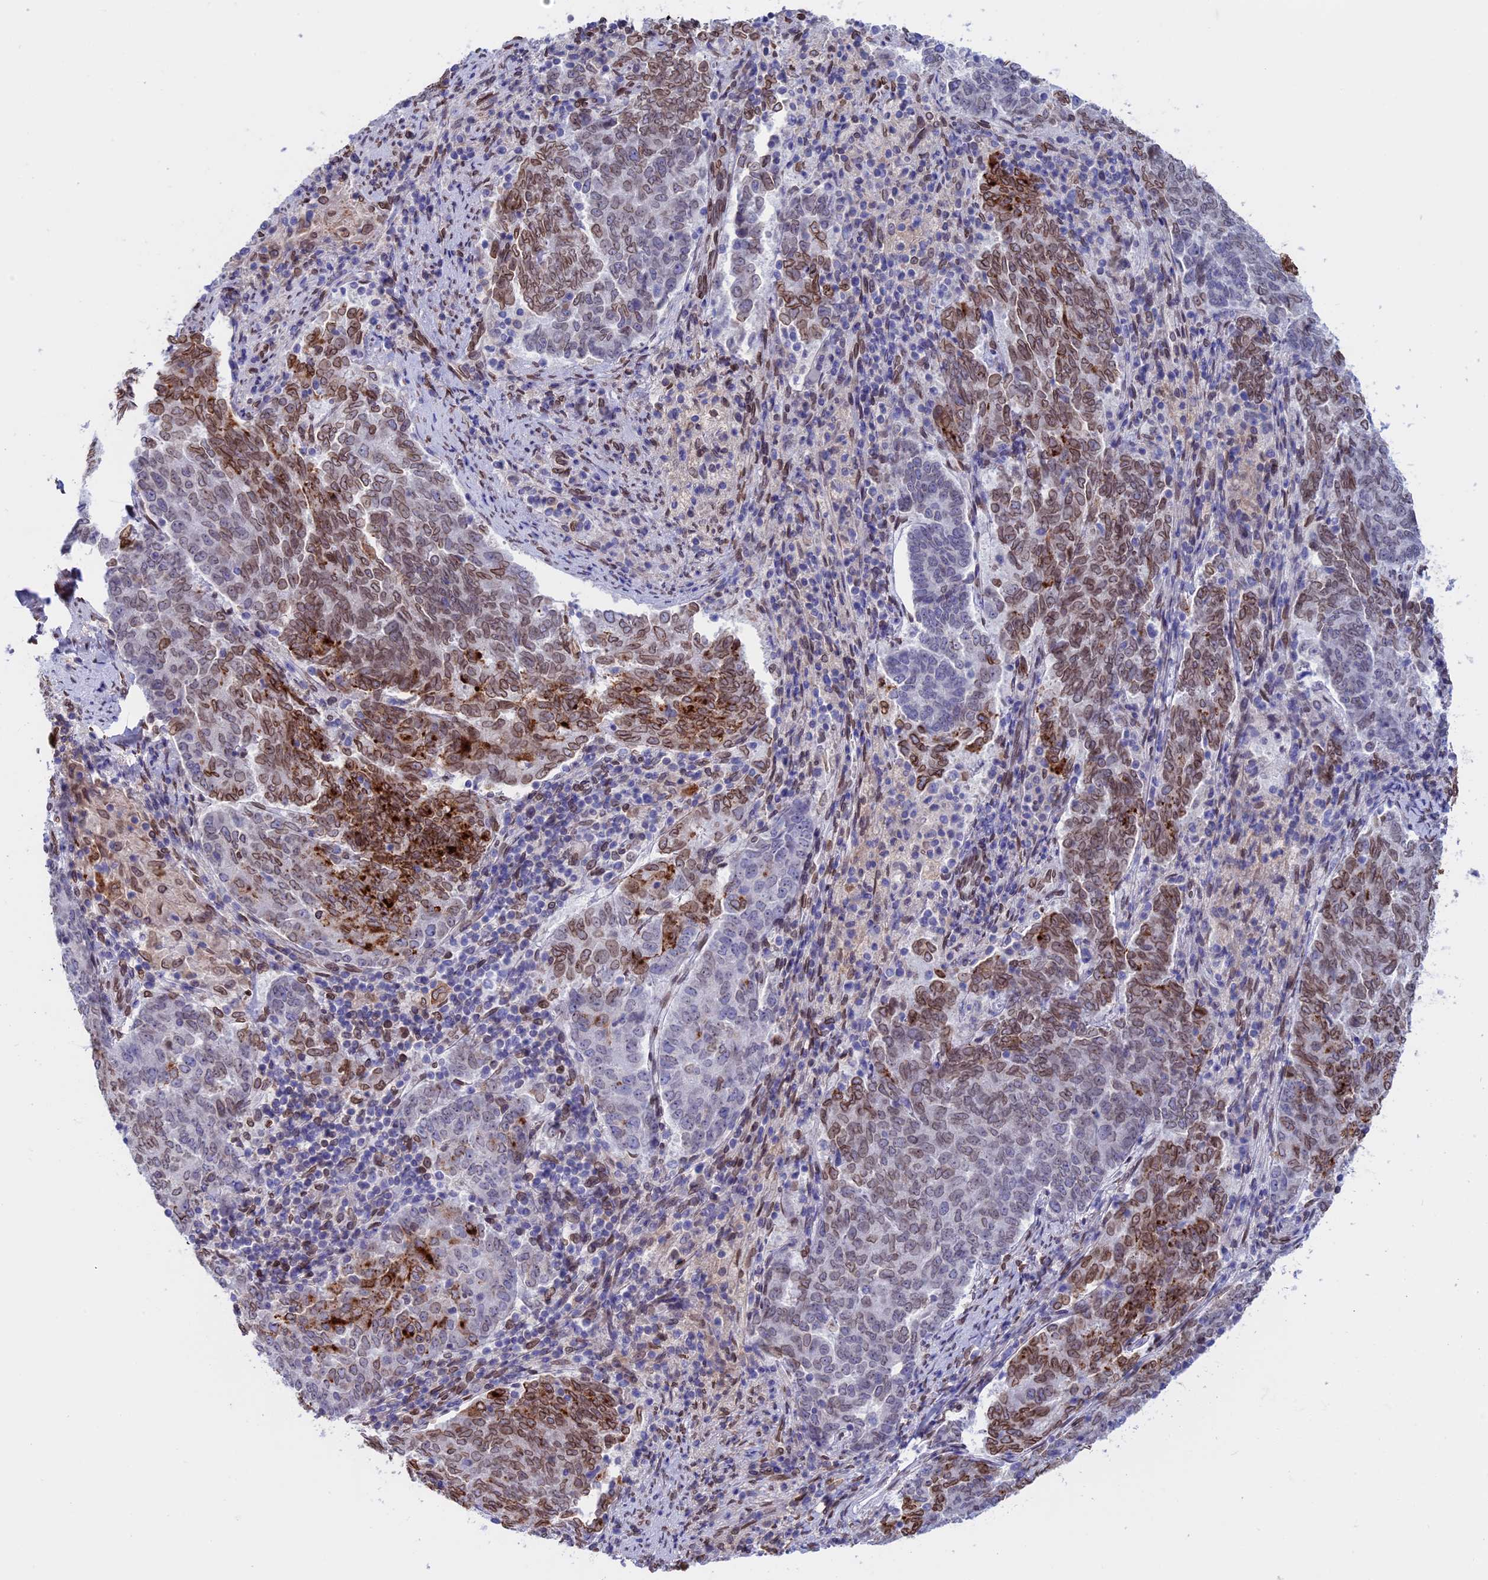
{"staining": {"intensity": "moderate", "quantity": "25%-75%", "location": "cytoplasmic/membranous,nuclear"}, "tissue": "endometrial cancer", "cell_type": "Tumor cells", "image_type": "cancer", "snomed": [{"axis": "morphology", "description": "Adenocarcinoma, NOS"}, {"axis": "topography", "description": "Endometrium"}], "caption": "A high-resolution micrograph shows IHC staining of endometrial adenocarcinoma, which exhibits moderate cytoplasmic/membranous and nuclear positivity in approximately 25%-75% of tumor cells. (brown staining indicates protein expression, while blue staining denotes nuclei).", "gene": "TMPRSS7", "patient": {"sex": "female", "age": 80}}